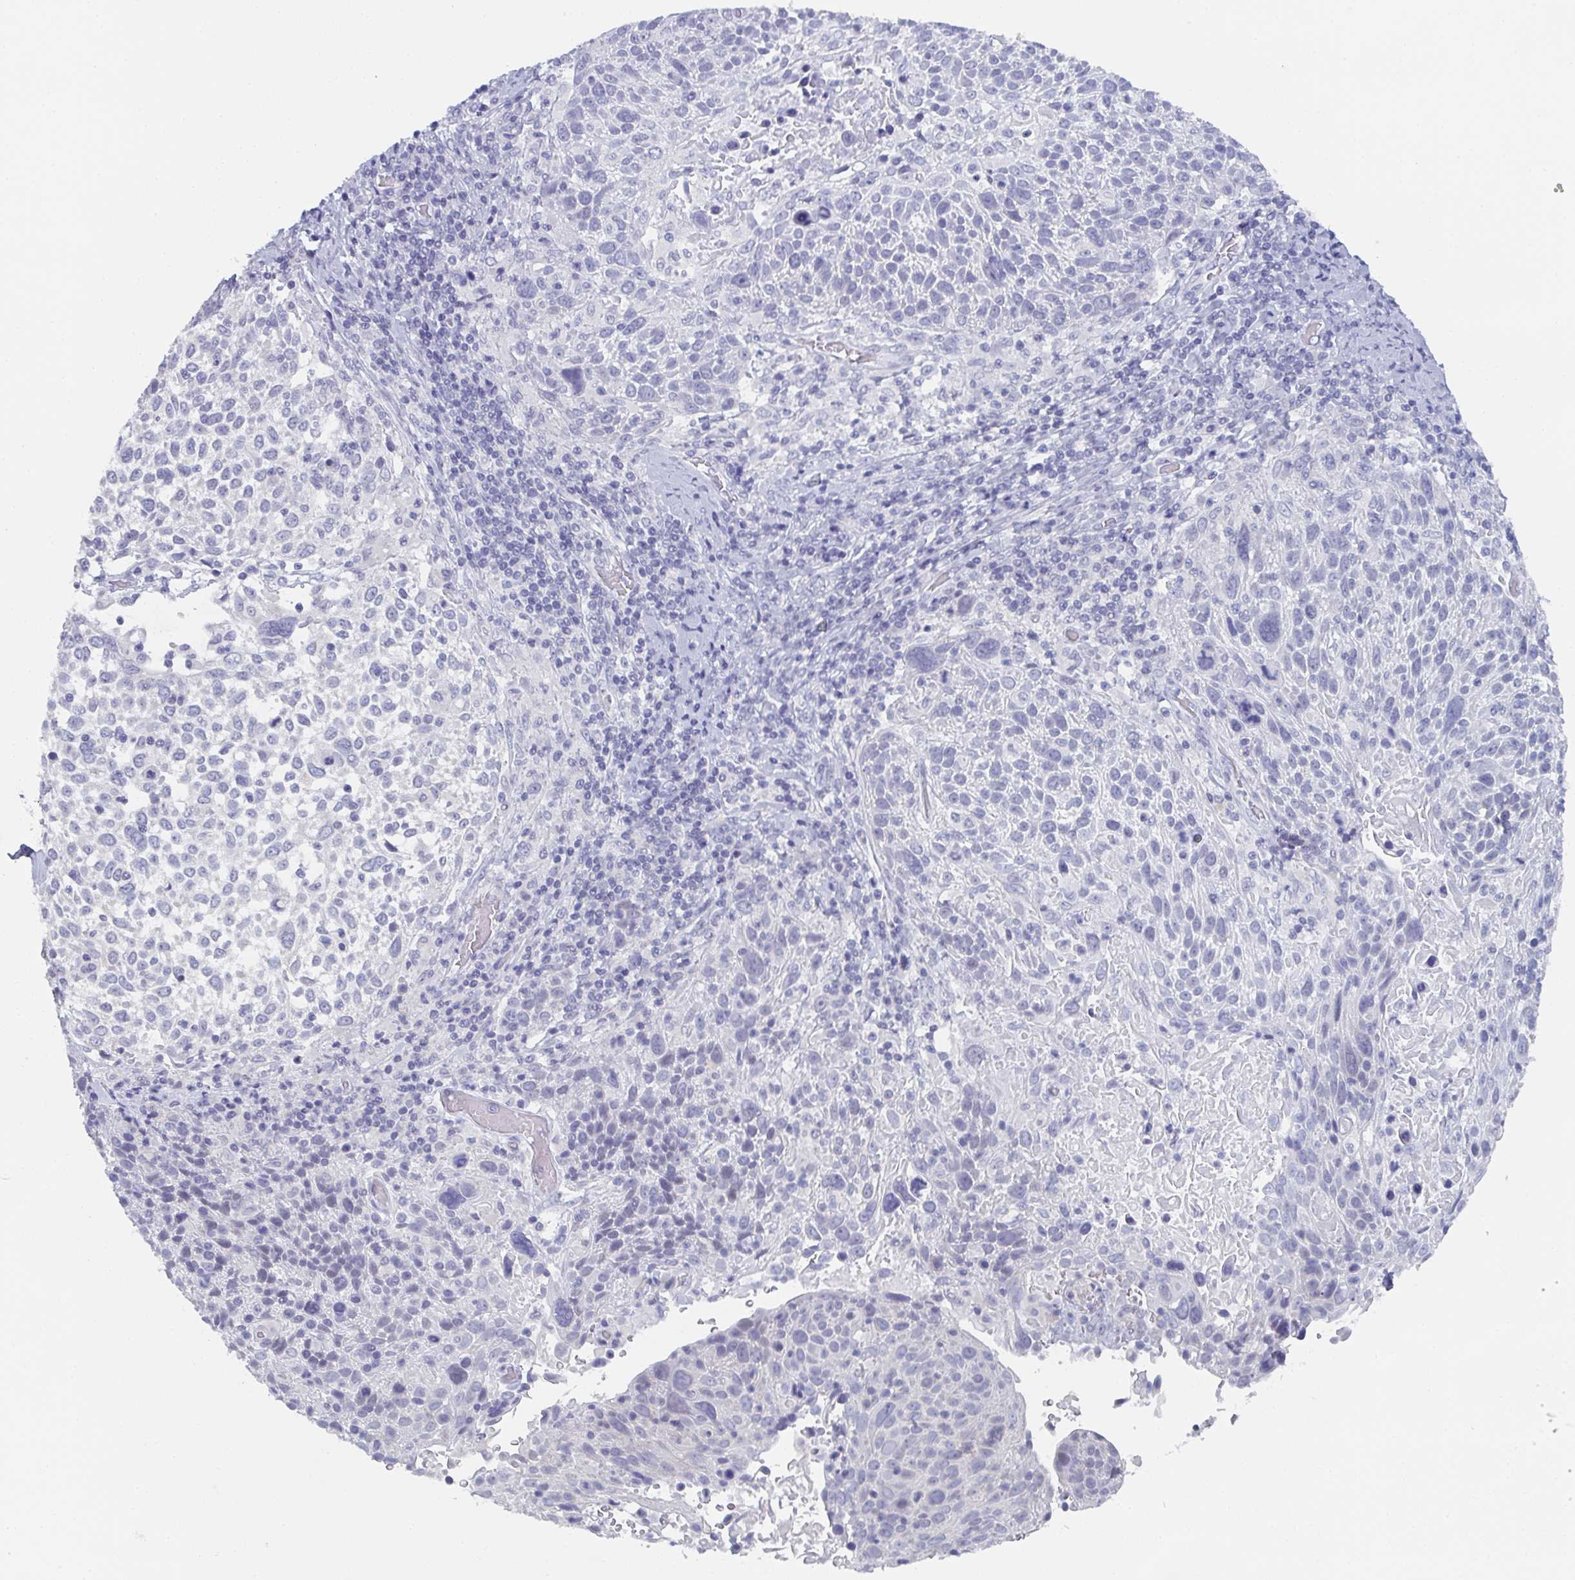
{"staining": {"intensity": "negative", "quantity": "none", "location": "none"}, "tissue": "cervical cancer", "cell_type": "Tumor cells", "image_type": "cancer", "snomed": [{"axis": "morphology", "description": "Squamous cell carcinoma, NOS"}, {"axis": "topography", "description": "Cervix"}], "caption": "Human cervical cancer (squamous cell carcinoma) stained for a protein using IHC demonstrates no expression in tumor cells.", "gene": "DYDC2", "patient": {"sex": "female", "age": 61}}